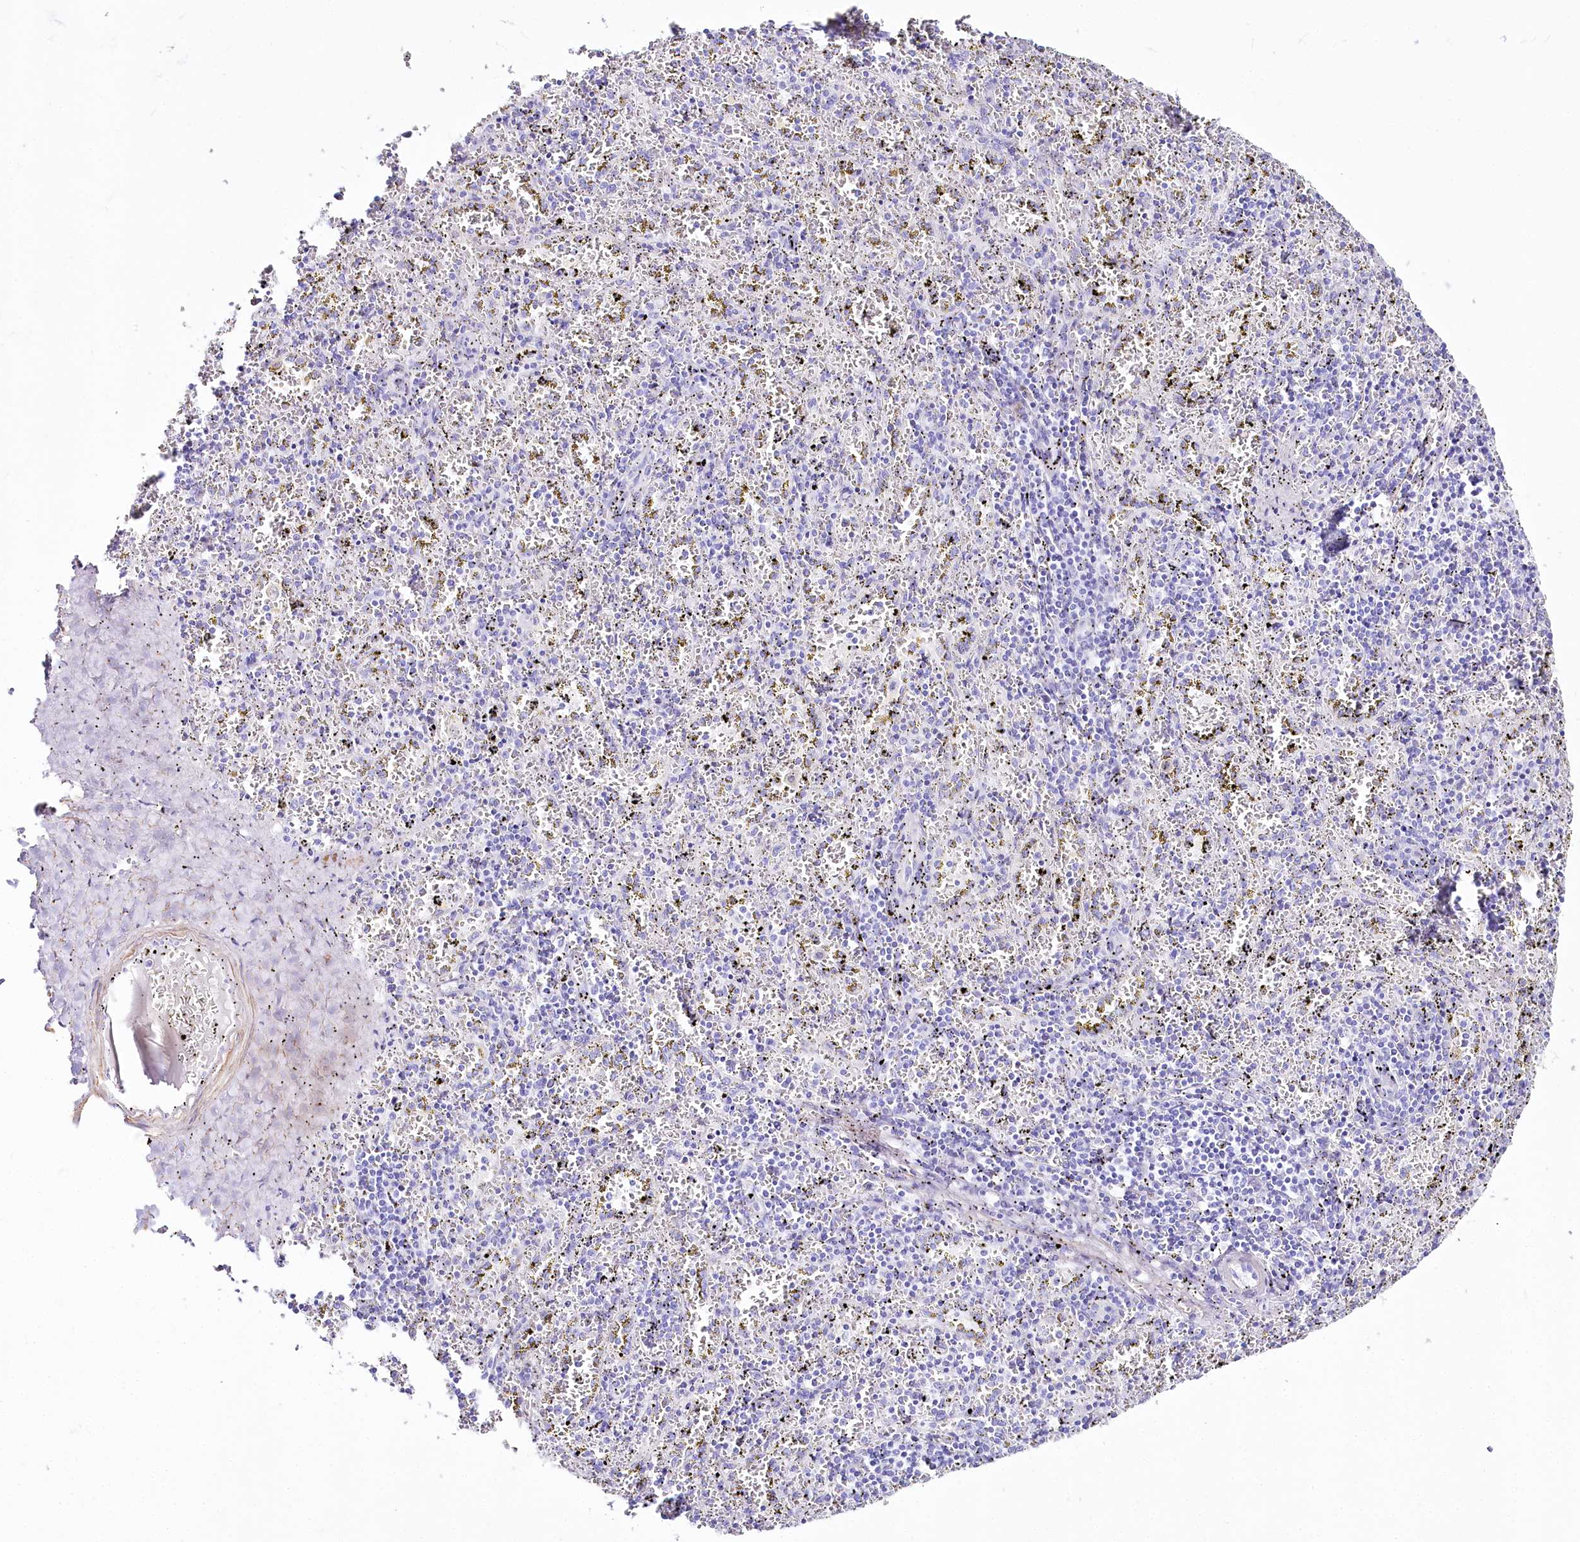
{"staining": {"intensity": "negative", "quantity": "none", "location": "none"}, "tissue": "spleen", "cell_type": "Cells in red pulp", "image_type": "normal", "snomed": [{"axis": "morphology", "description": "Normal tissue, NOS"}, {"axis": "topography", "description": "Spleen"}], "caption": "Photomicrograph shows no significant protein positivity in cells in red pulp of unremarkable spleen.", "gene": "CSN3", "patient": {"sex": "male", "age": 11}}